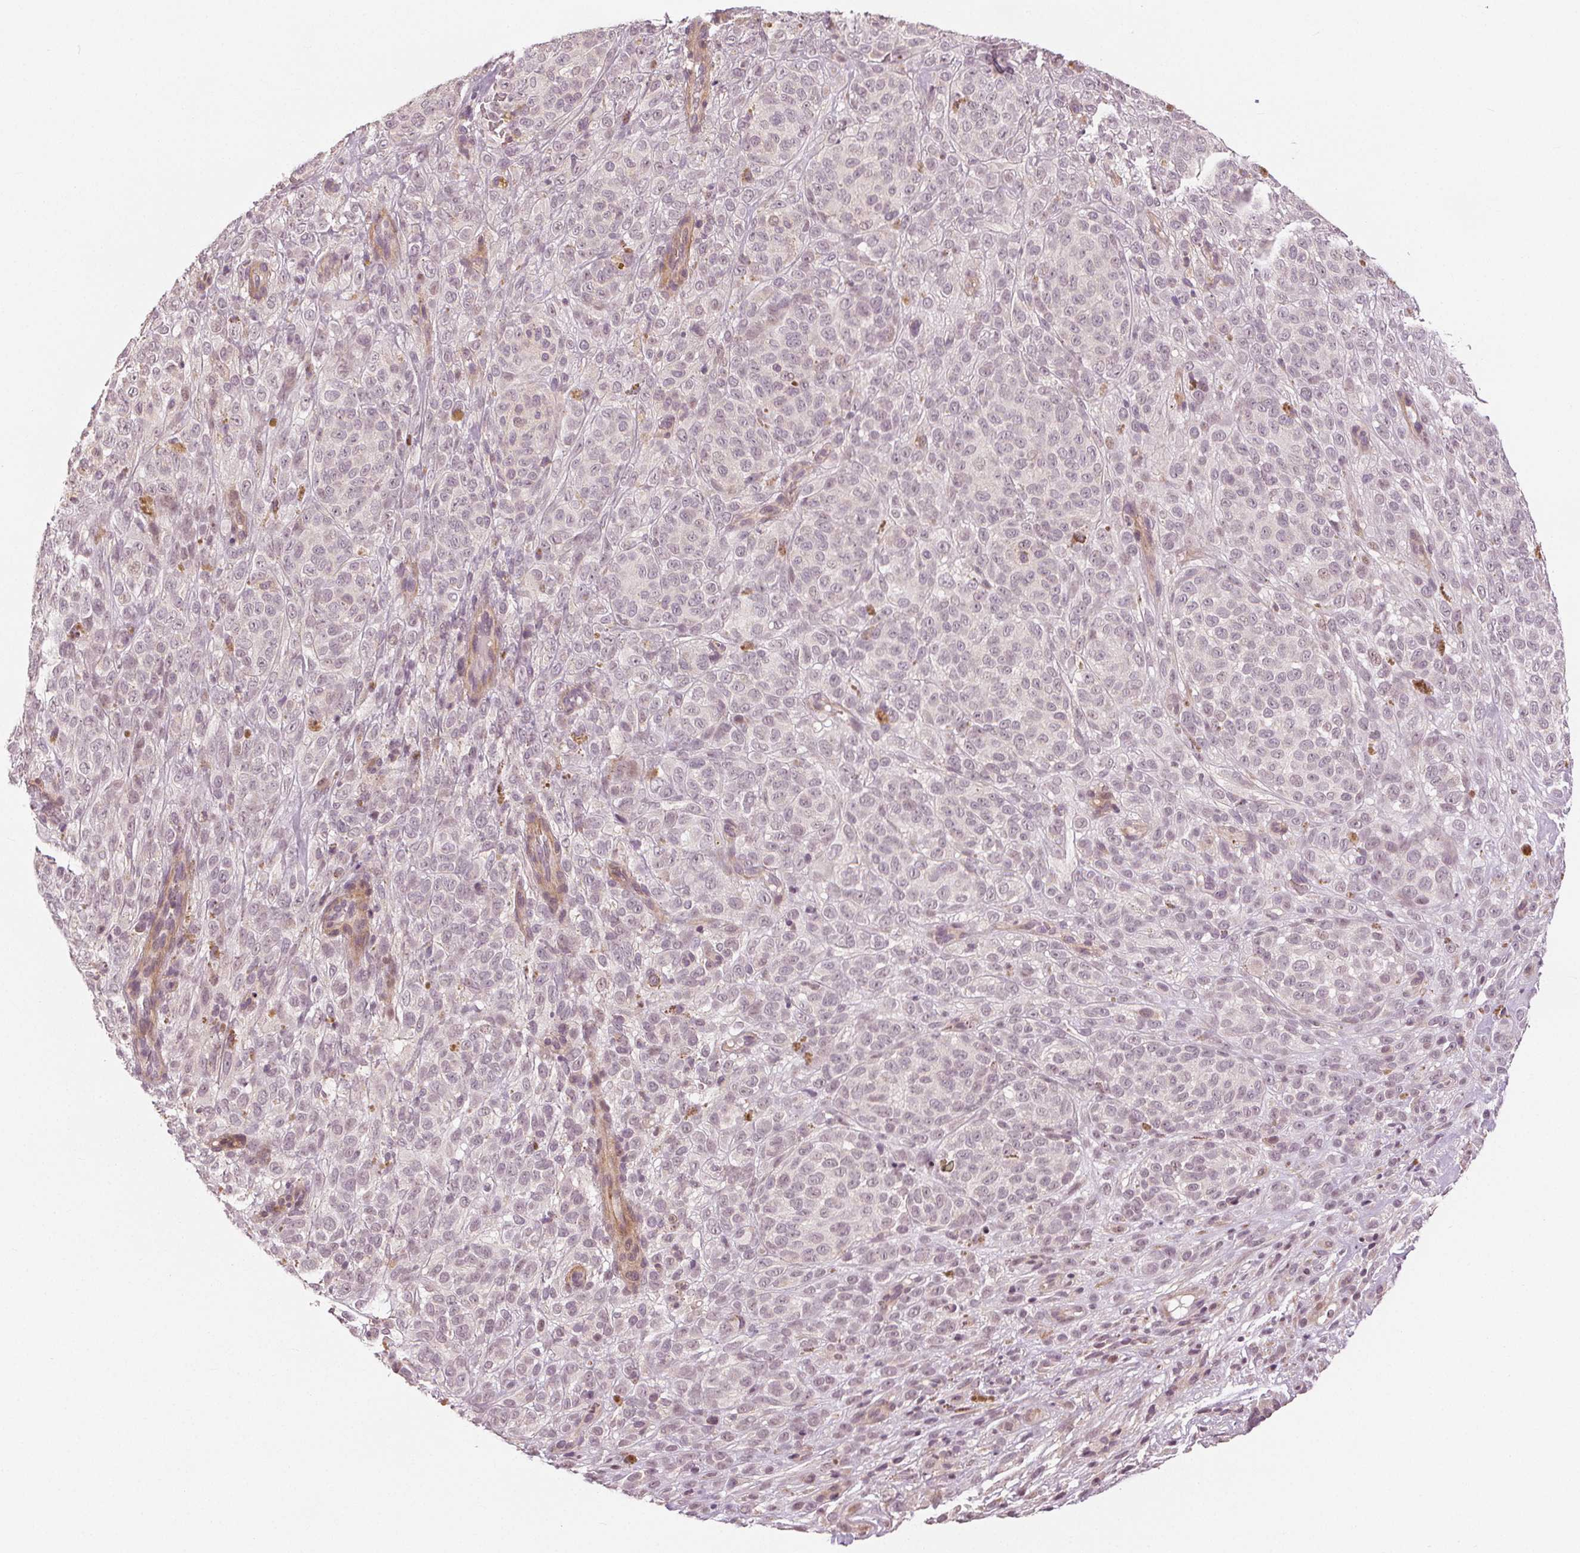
{"staining": {"intensity": "negative", "quantity": "none", "location": "none"}, "tissue": "melanoma", "cell_type": "Tumor cells", "image_type": "cancer", "snomed": [{"axis": "morphology", "description": "Malignant melanoma, NOS"}, {"axis": "topography", "description": "Skin"}], "caption": "The immunohistochemistry (IHC) image has no significant positivity in tumor cells of malignant melanoma tissue. (DAB (3,3'-diaminobenzidine) immunohistochemistry (IHC) with hematoxylin counter stain).", "gene": "SLC34A1", "patient": {"sex": "female", "age": 86}}